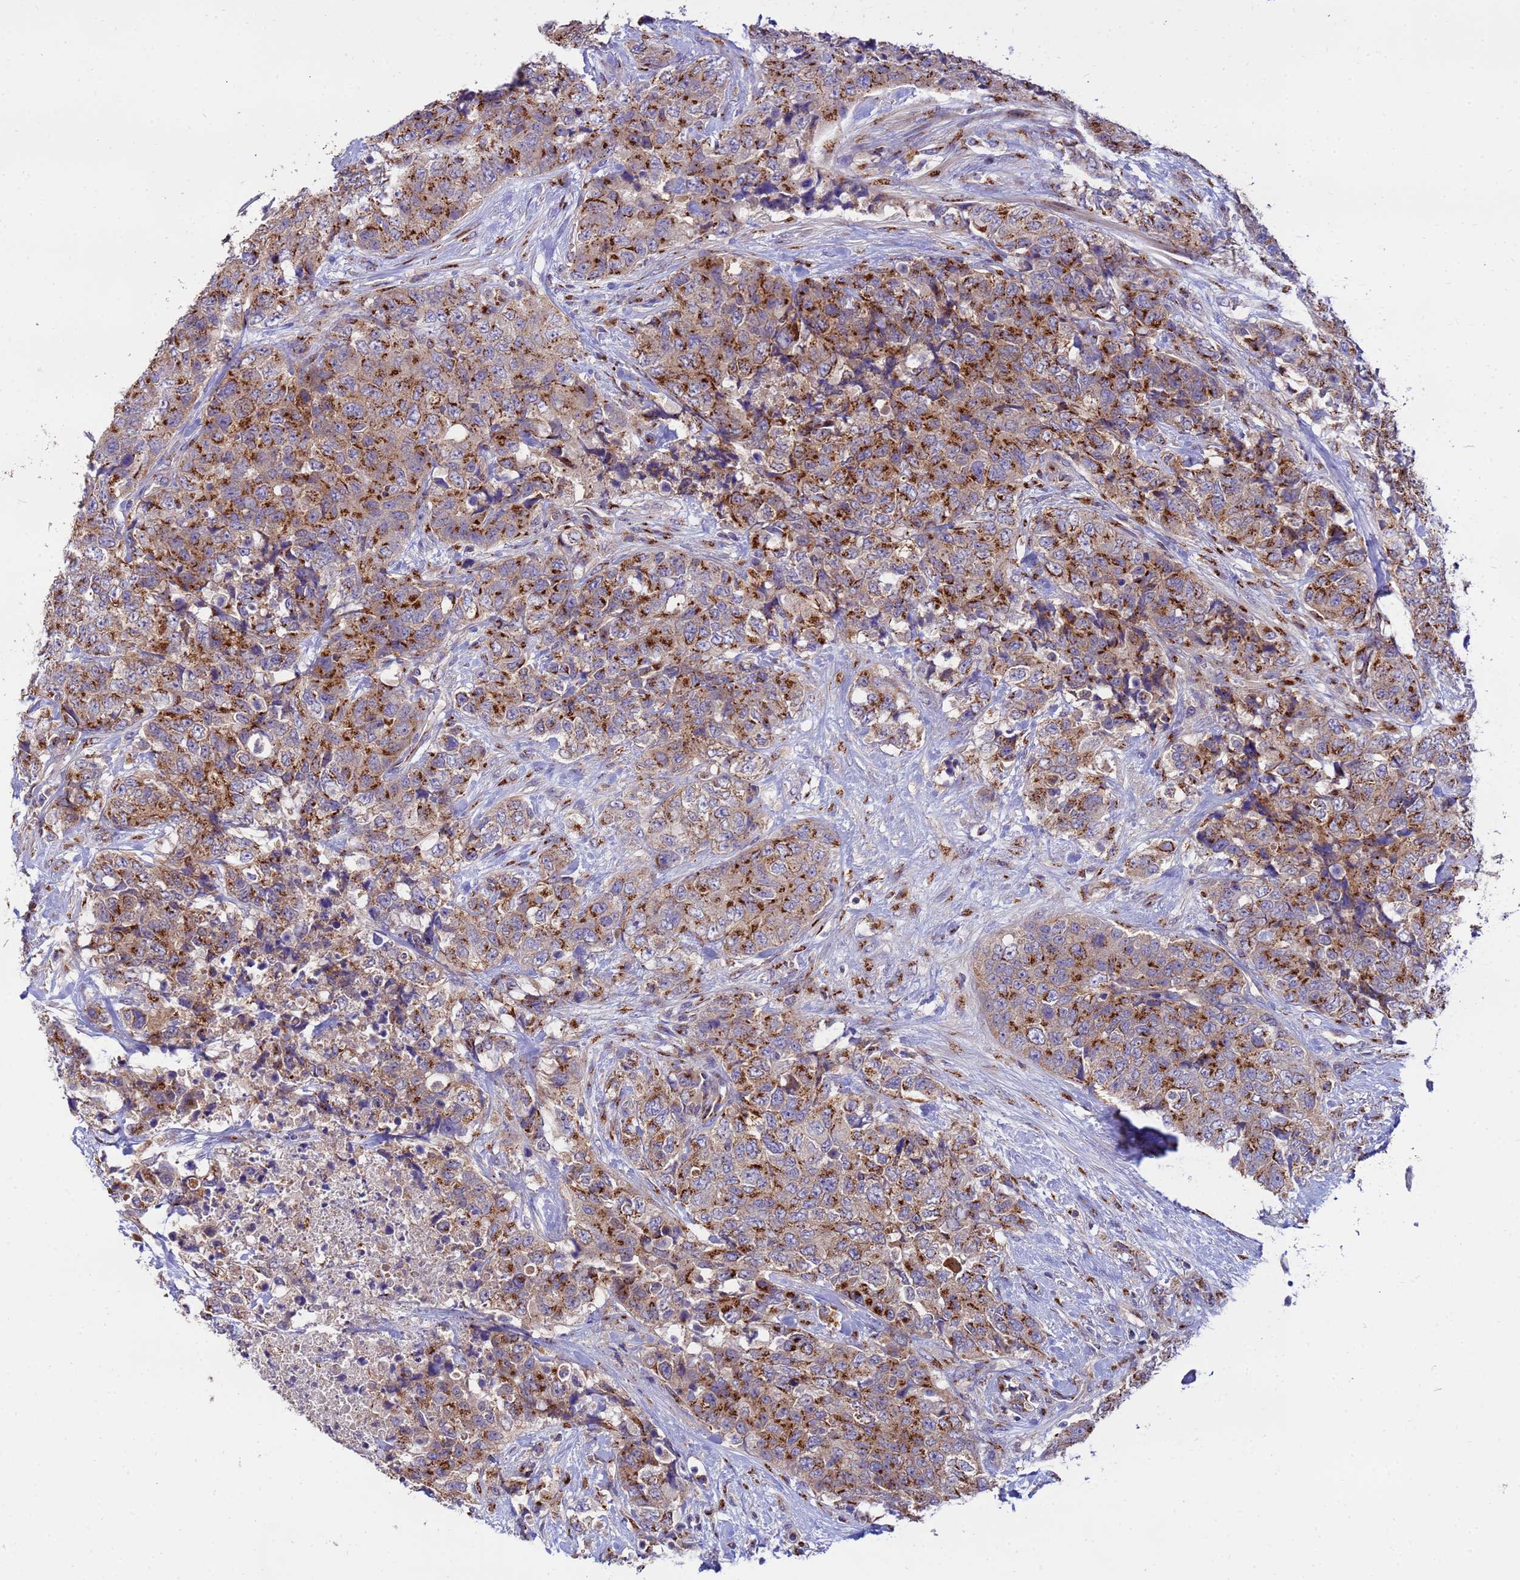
{"staining": {"intensity": "moderate", "quantity": ">75%", "location": "cytoplasmic/membranous"}, "tissue": "urothelial cancer", "cell_type": "Tumor cells", "image_type": "cancer", "snomed": [{"axis": "morphology", "description": "Urothelial carcinoma, High grade"}, {"axis": "topography", "description": "Urinary bladder"}], "caption": "A brown stain shows moderate cytoplasmic/membranous staining of a protein in urothelial cancer tumor cells. The staining was performed using DAB, with brown indicating positive protein expression. Nuclei are stained blue with hematoxylin.", "gene": "HPS3", "patient": {"sex": "female", "age": 78}}